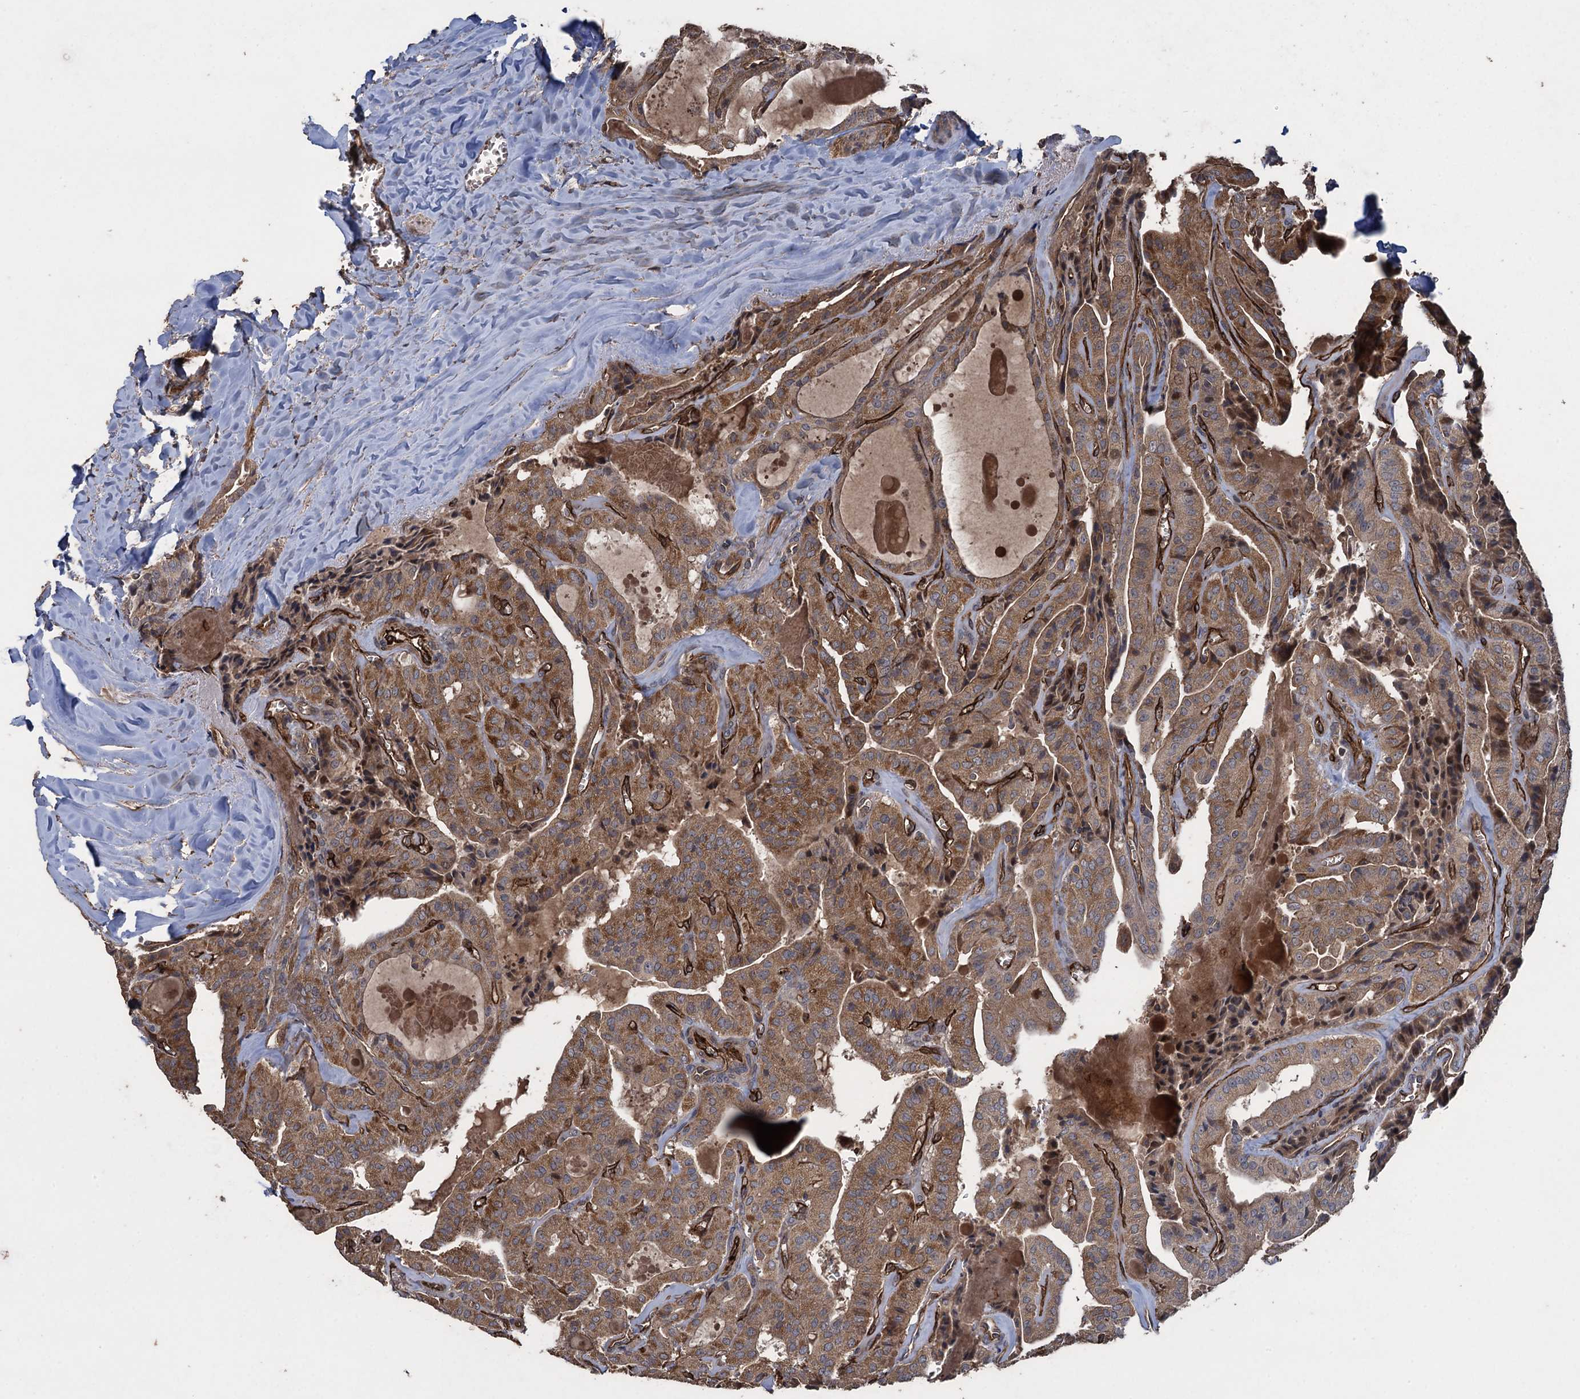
{"staining": {"intensity": "moderate", "quantity": ">75%", "location": "cytoplasmic/membranous"}, "tissue": "thyroid cancer", "cell_type": "Tumor cells", "image_type": "cancer", "snomed": [{"axis": "morphology", "description": "Papillary adenocarcinoma, NOS"}, {"axis": "topography", "description": "Thyroid gland"}], "caption": "IHC (DAB) staining of human thyroid papillary adenocarcinoma displays moderate cytoplasmic/membranous protein positivity in about >75% of tumor cells.", "gene": "TXNDC11", "patient": {"sex": "male", "age": 52}}